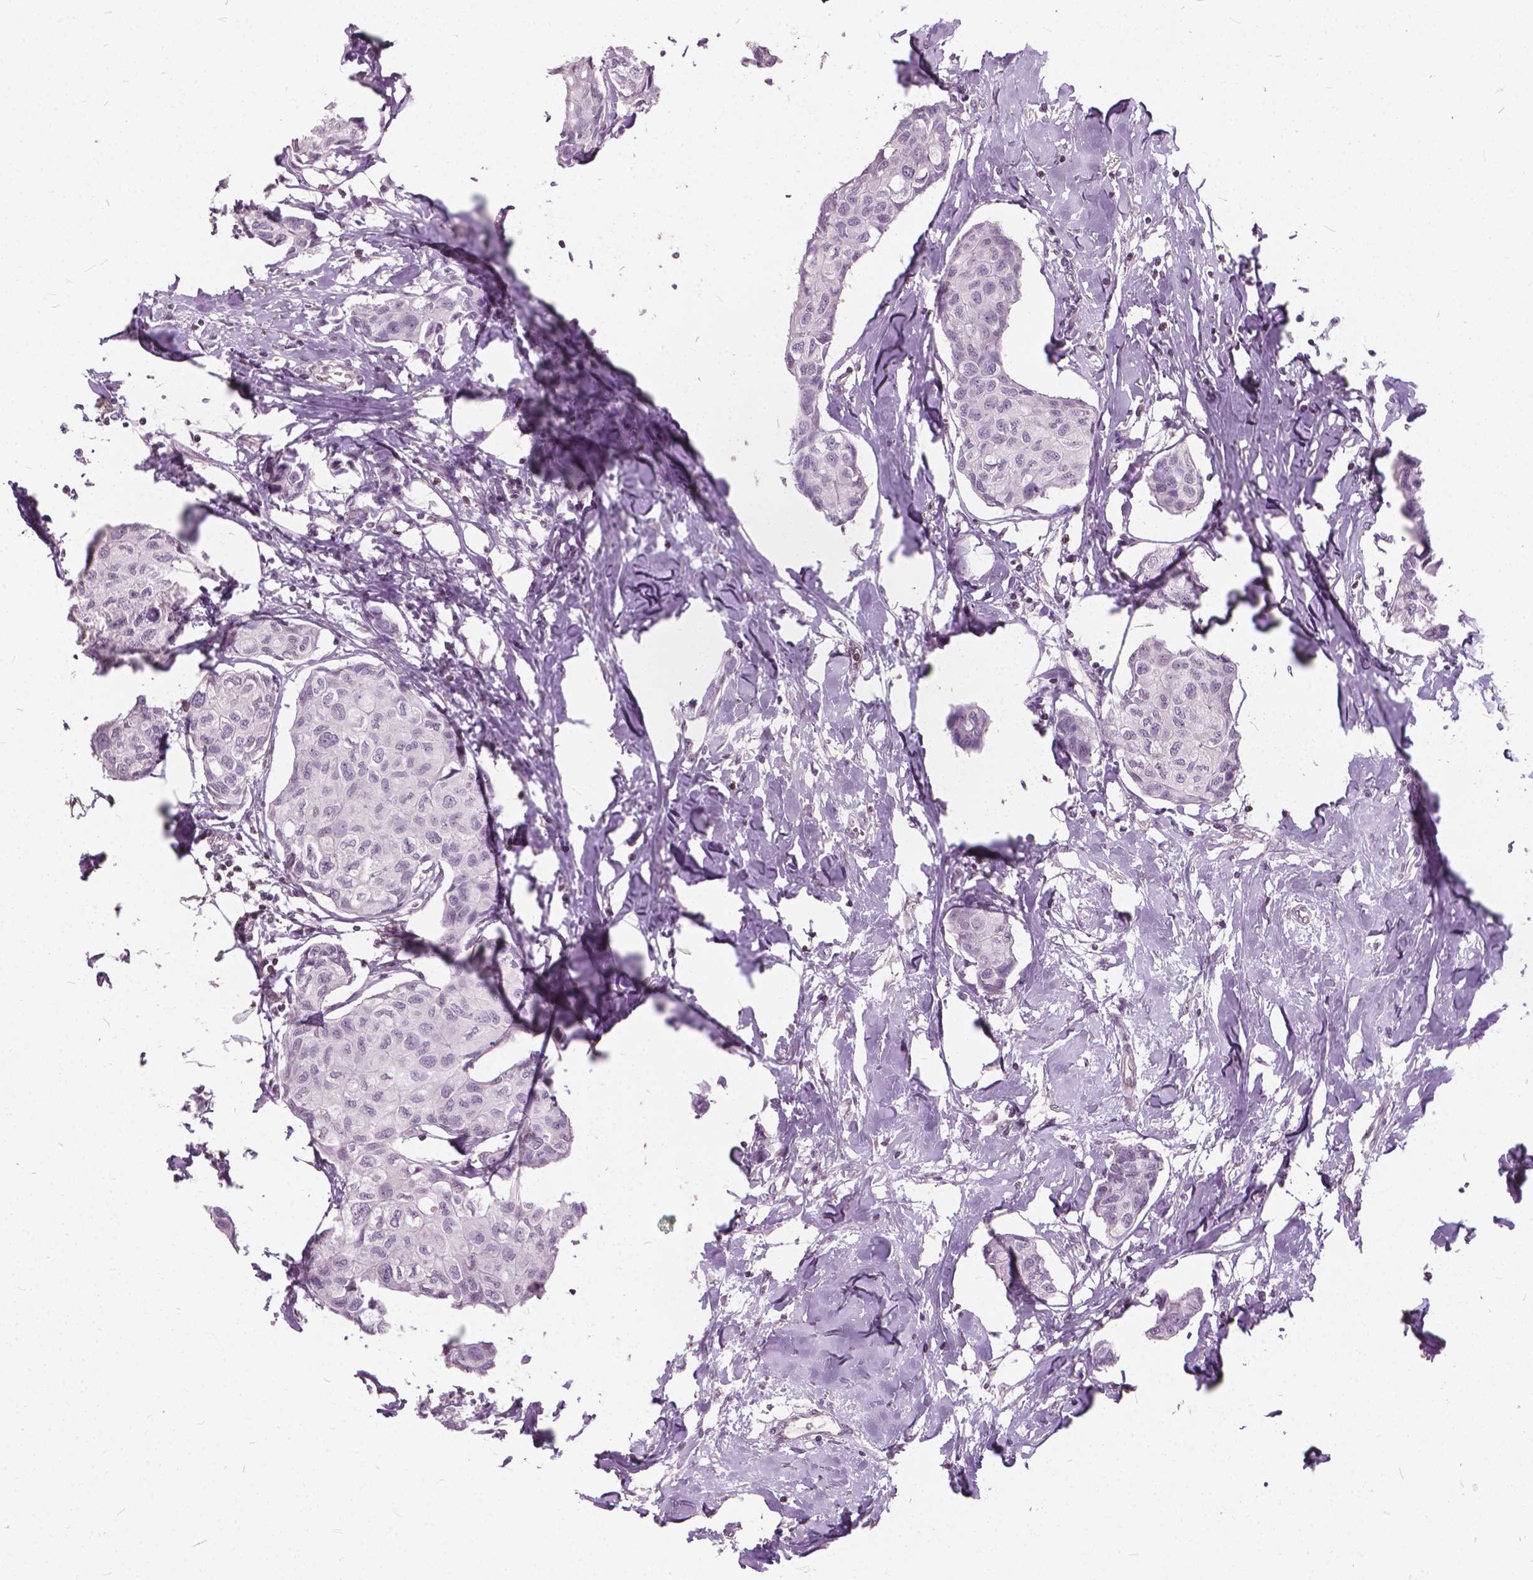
{"staining": {"intensity": "negative", "quantity": "none", "location": "none"}, "tissue": "breast cancer", "cell_type": "Tumor cells", "image_type": "cancer", "snomed": [{"axis": "morphology", "description": "Duct carcinoma"}, {"axis": "topography", "description": "Breast"}], "caption": "Photomicrograph shows no protein expression in tumor cells of breast cancer tissue. (Brightfield microscopy of DAB IHC at high magnification).", "gene": "STAT5B", "patient": {"sex": "female", "age": 80}}